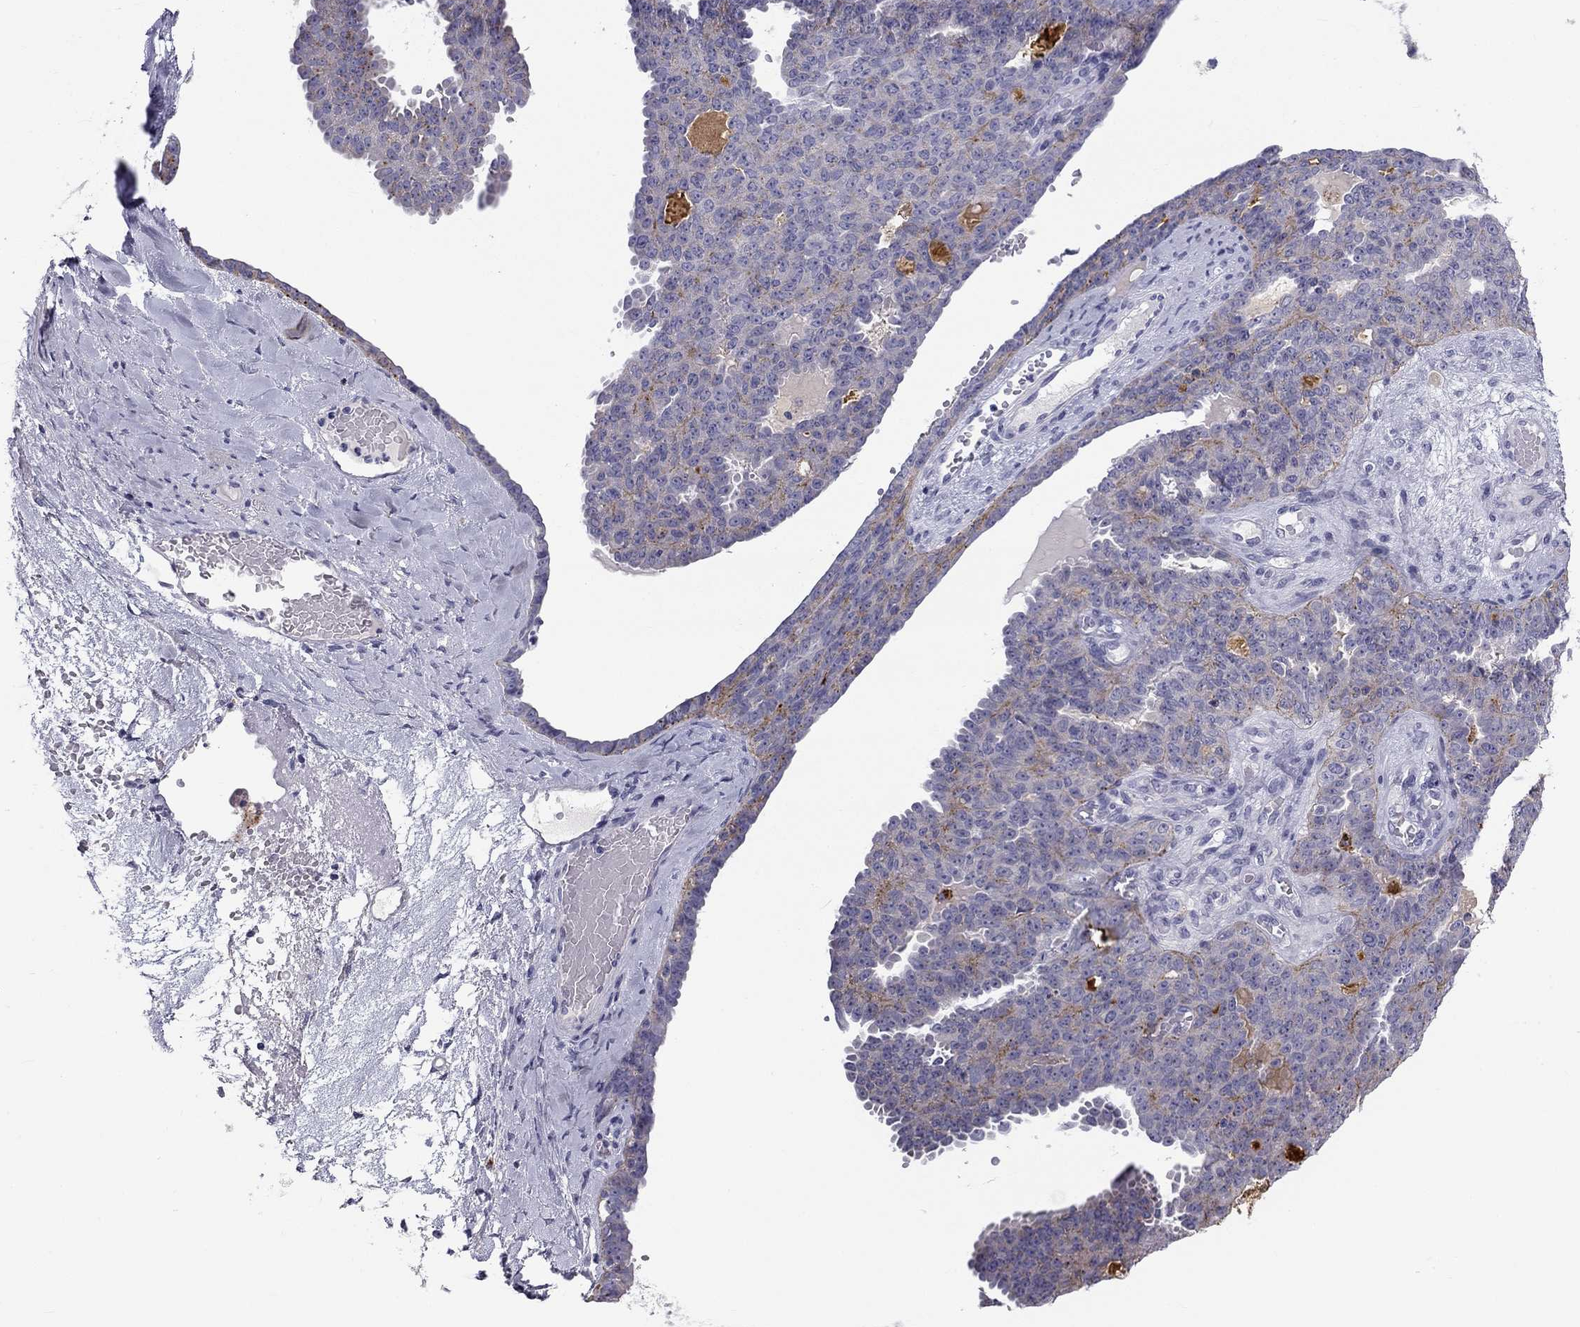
{"staining": {"intensity": "negative", "quantity": "none", "location": "none"}, "tissue": "ovarian cancer", "cell_type": "Tumor cells", "image_type": "cancer", "snomed": [{"axis": "morphology", "description": "Cystadenocarcinoma, serous, NOS"}, {"axis": "topography", "description": "Ovary"}], "caption": "A high-resolution histopathology image shows immunohistochemistry staining of ovarian cancer (serous cystadenocarcinoma), which reveals no significant expression in tumor cells. (DAB (3,3'-diaminobenzidine) immunohistochemistry, high magnification).", "gene": "CLPSL2", "patient": {"sex": "female", "age": 71}}